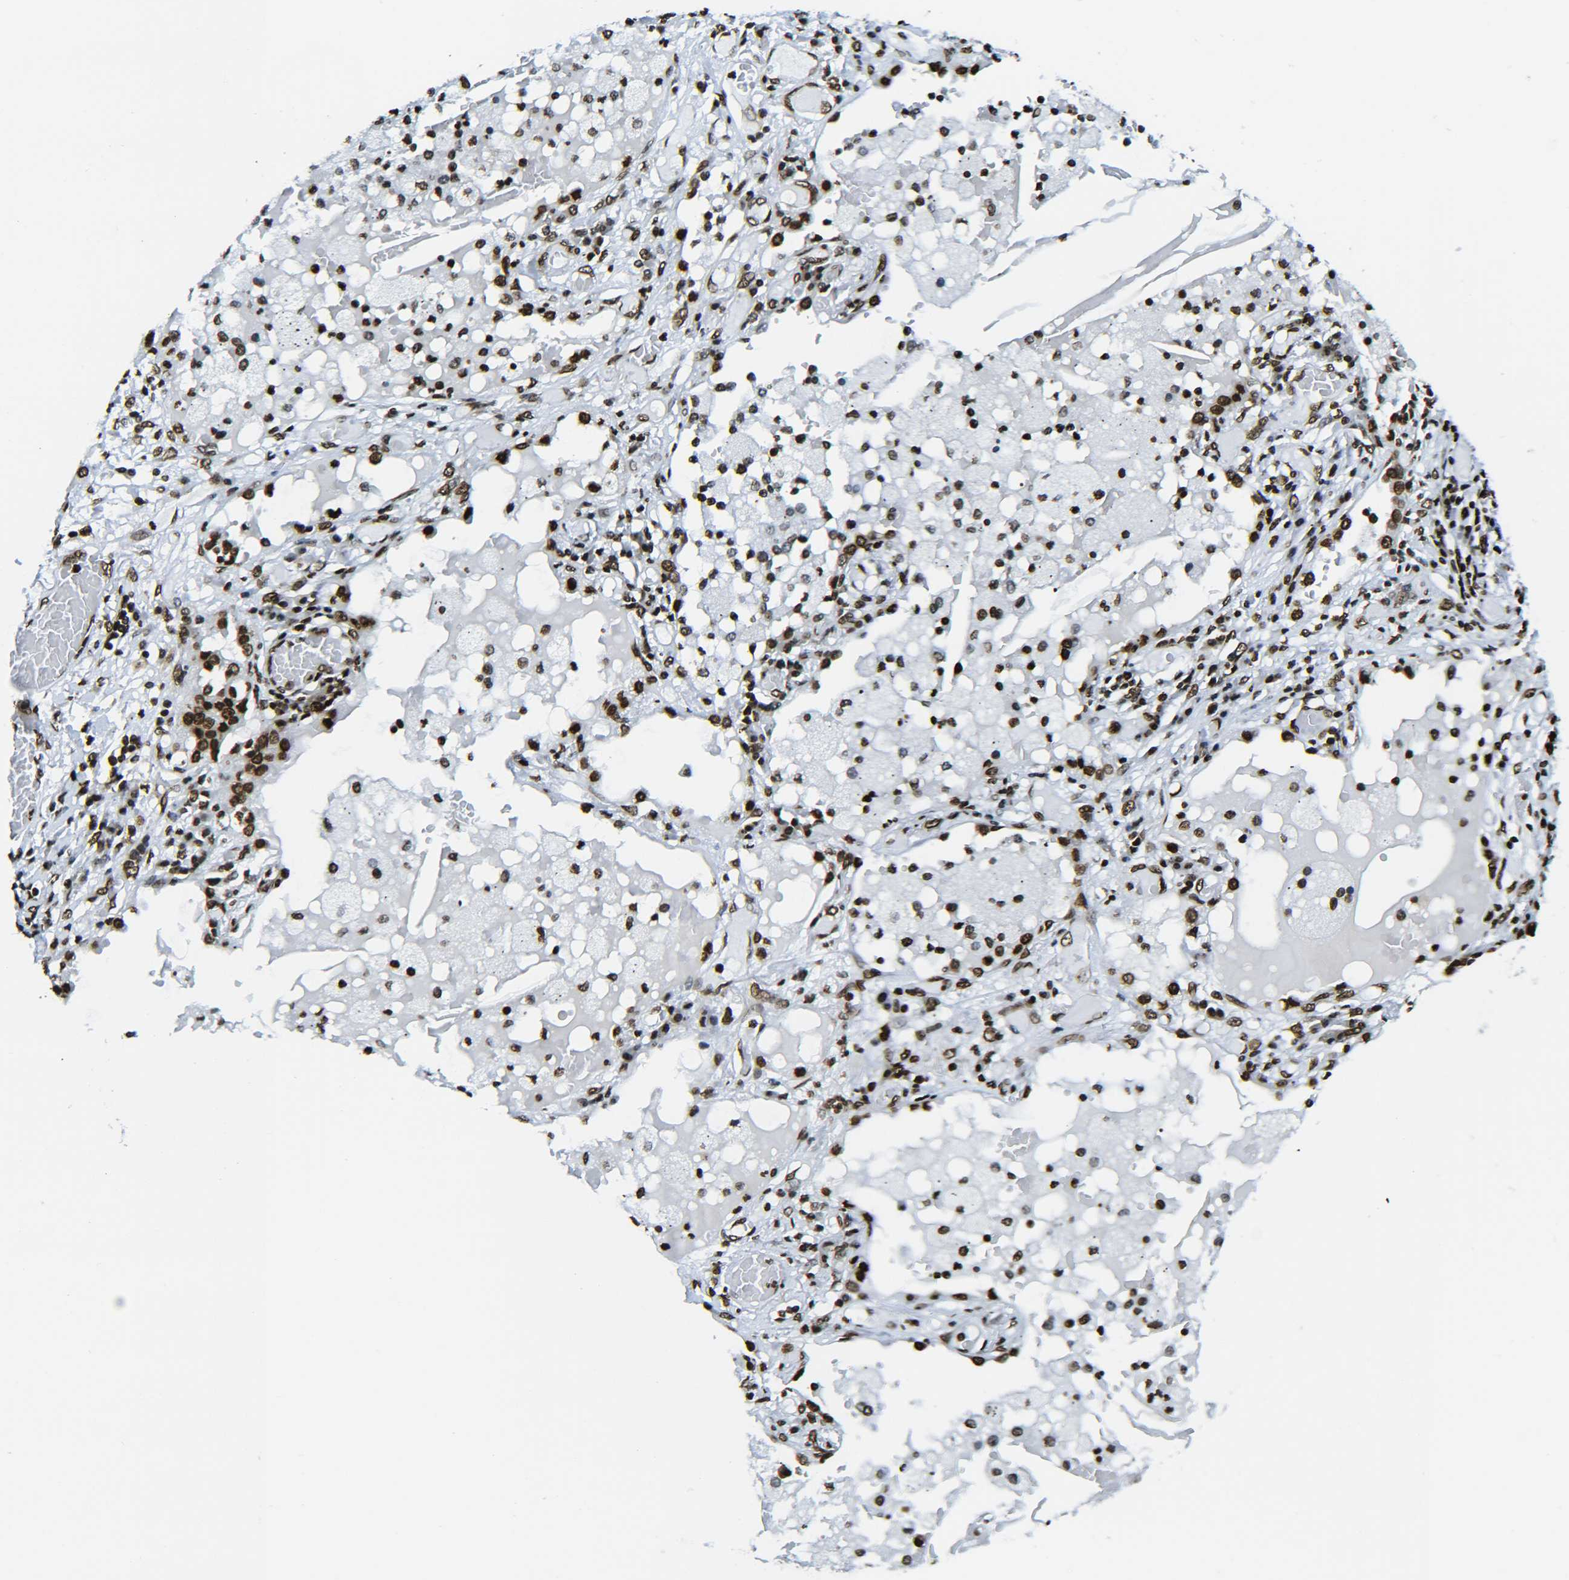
{"staining": {"intensity": "moderate", "quantity": ">75%", "location": "nuclear"}, "tissue": "lung cancer", "cell_type": "Tumor cells", "image_type": "cancer", "snomed": [{"axis": "morphology", "description": "Squamous cell carcinoma, NOS"}, {"axis": "topography", "description": "Lung"}], "caption": "DAB immunohistochemical staining of human lung cancer reveals moderate nuclear protein expression in about >75% of tumor cells.", "gene": "H2AX", "patient": {"sex": "male", "age": 71}}